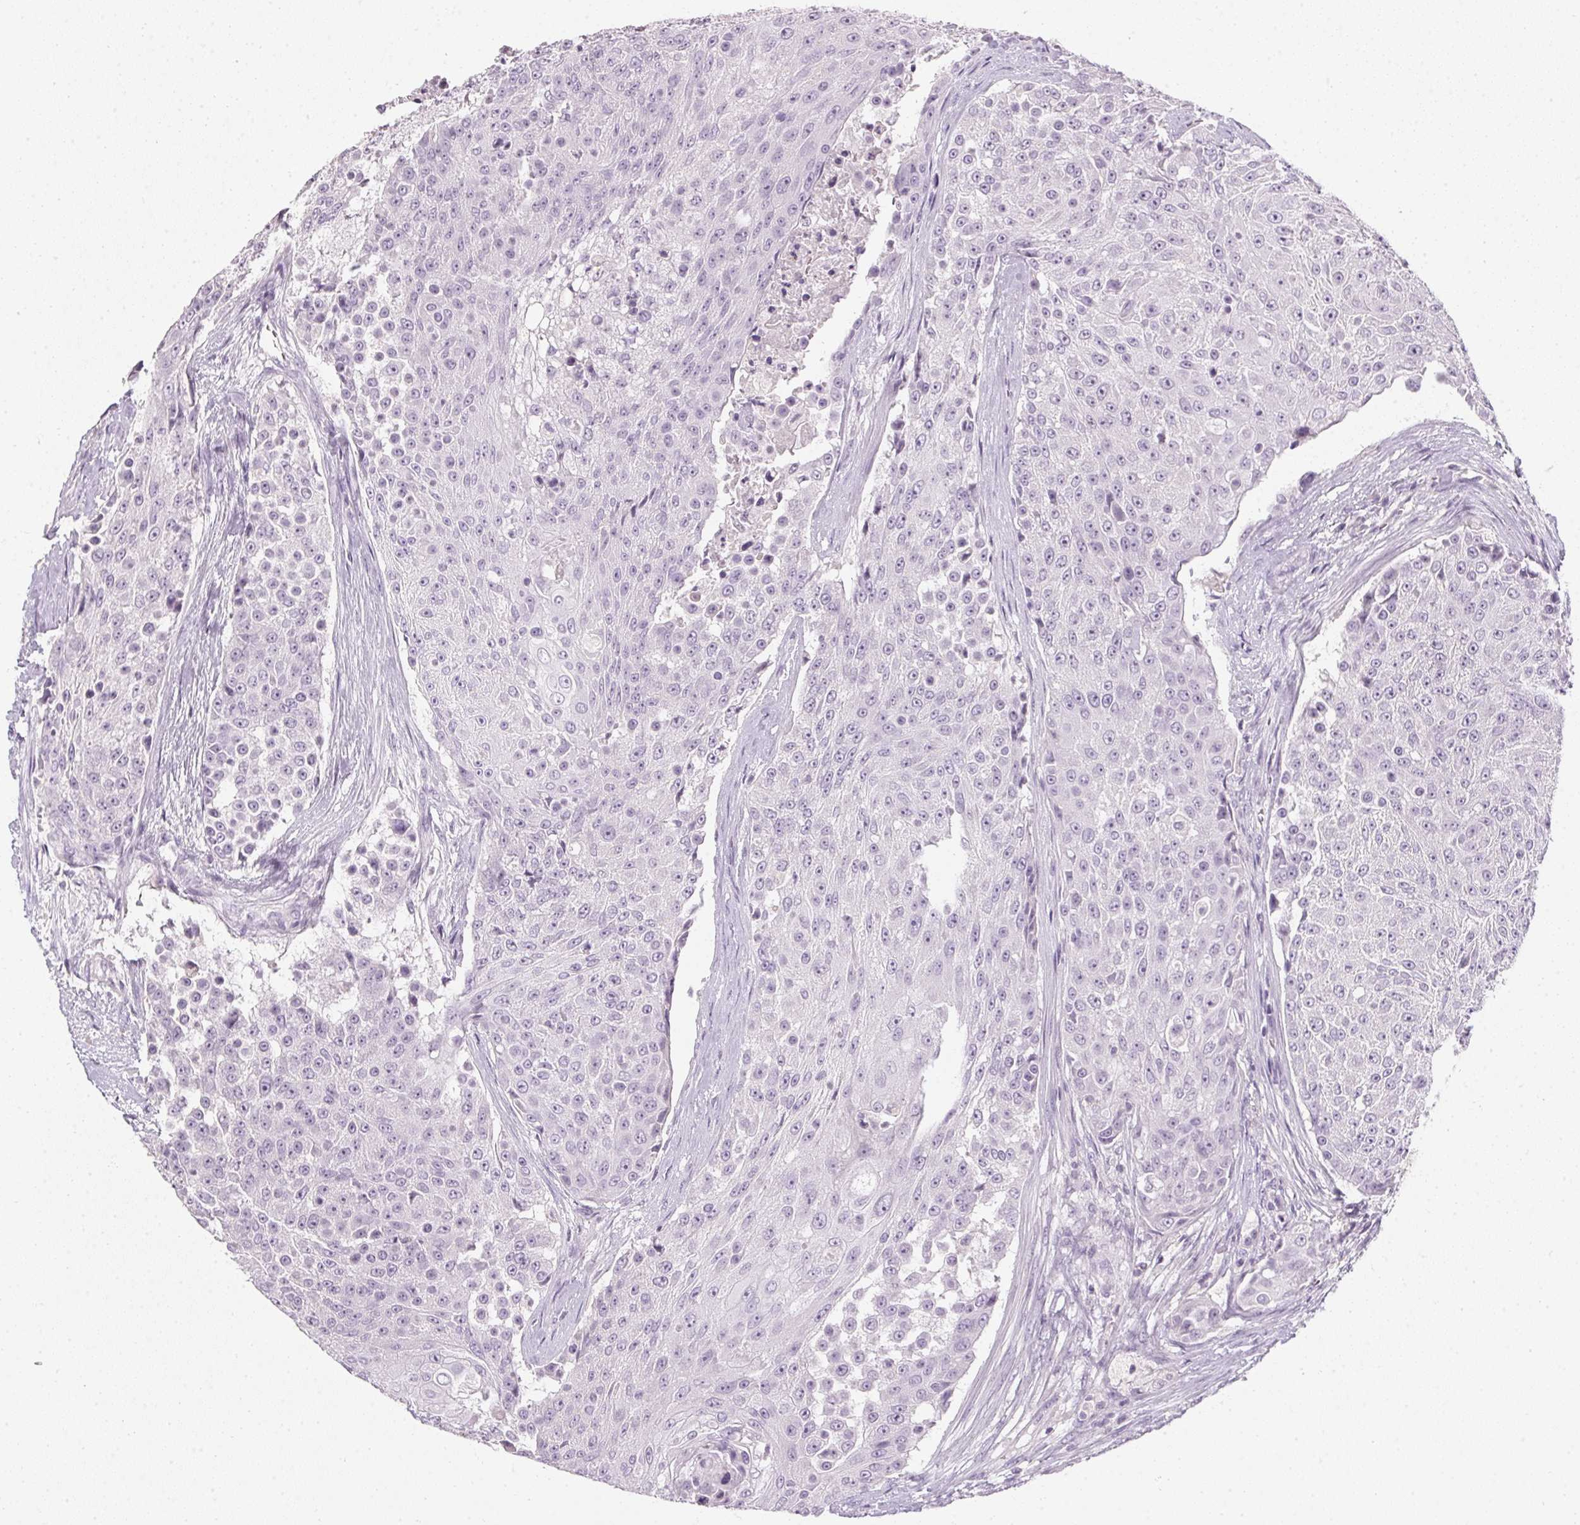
{"staining": {"intensity": "negative", "quantity": "none", "location": "none"}, "tissue": "urothelial cancer", "cell_type": "Tumor cells", "image_type": "cancer", "snomed": [{"axis": "morphology", "description": "Urothelial carcinoma, High grade"}, {"axis": "topography", "description": "Urinary bladder"}], "caption": "The image reveals no staining of tumor cells in urothelial cancer.", "gene": "TMEM72", "patient": {"sex": "female", "age": 63}}